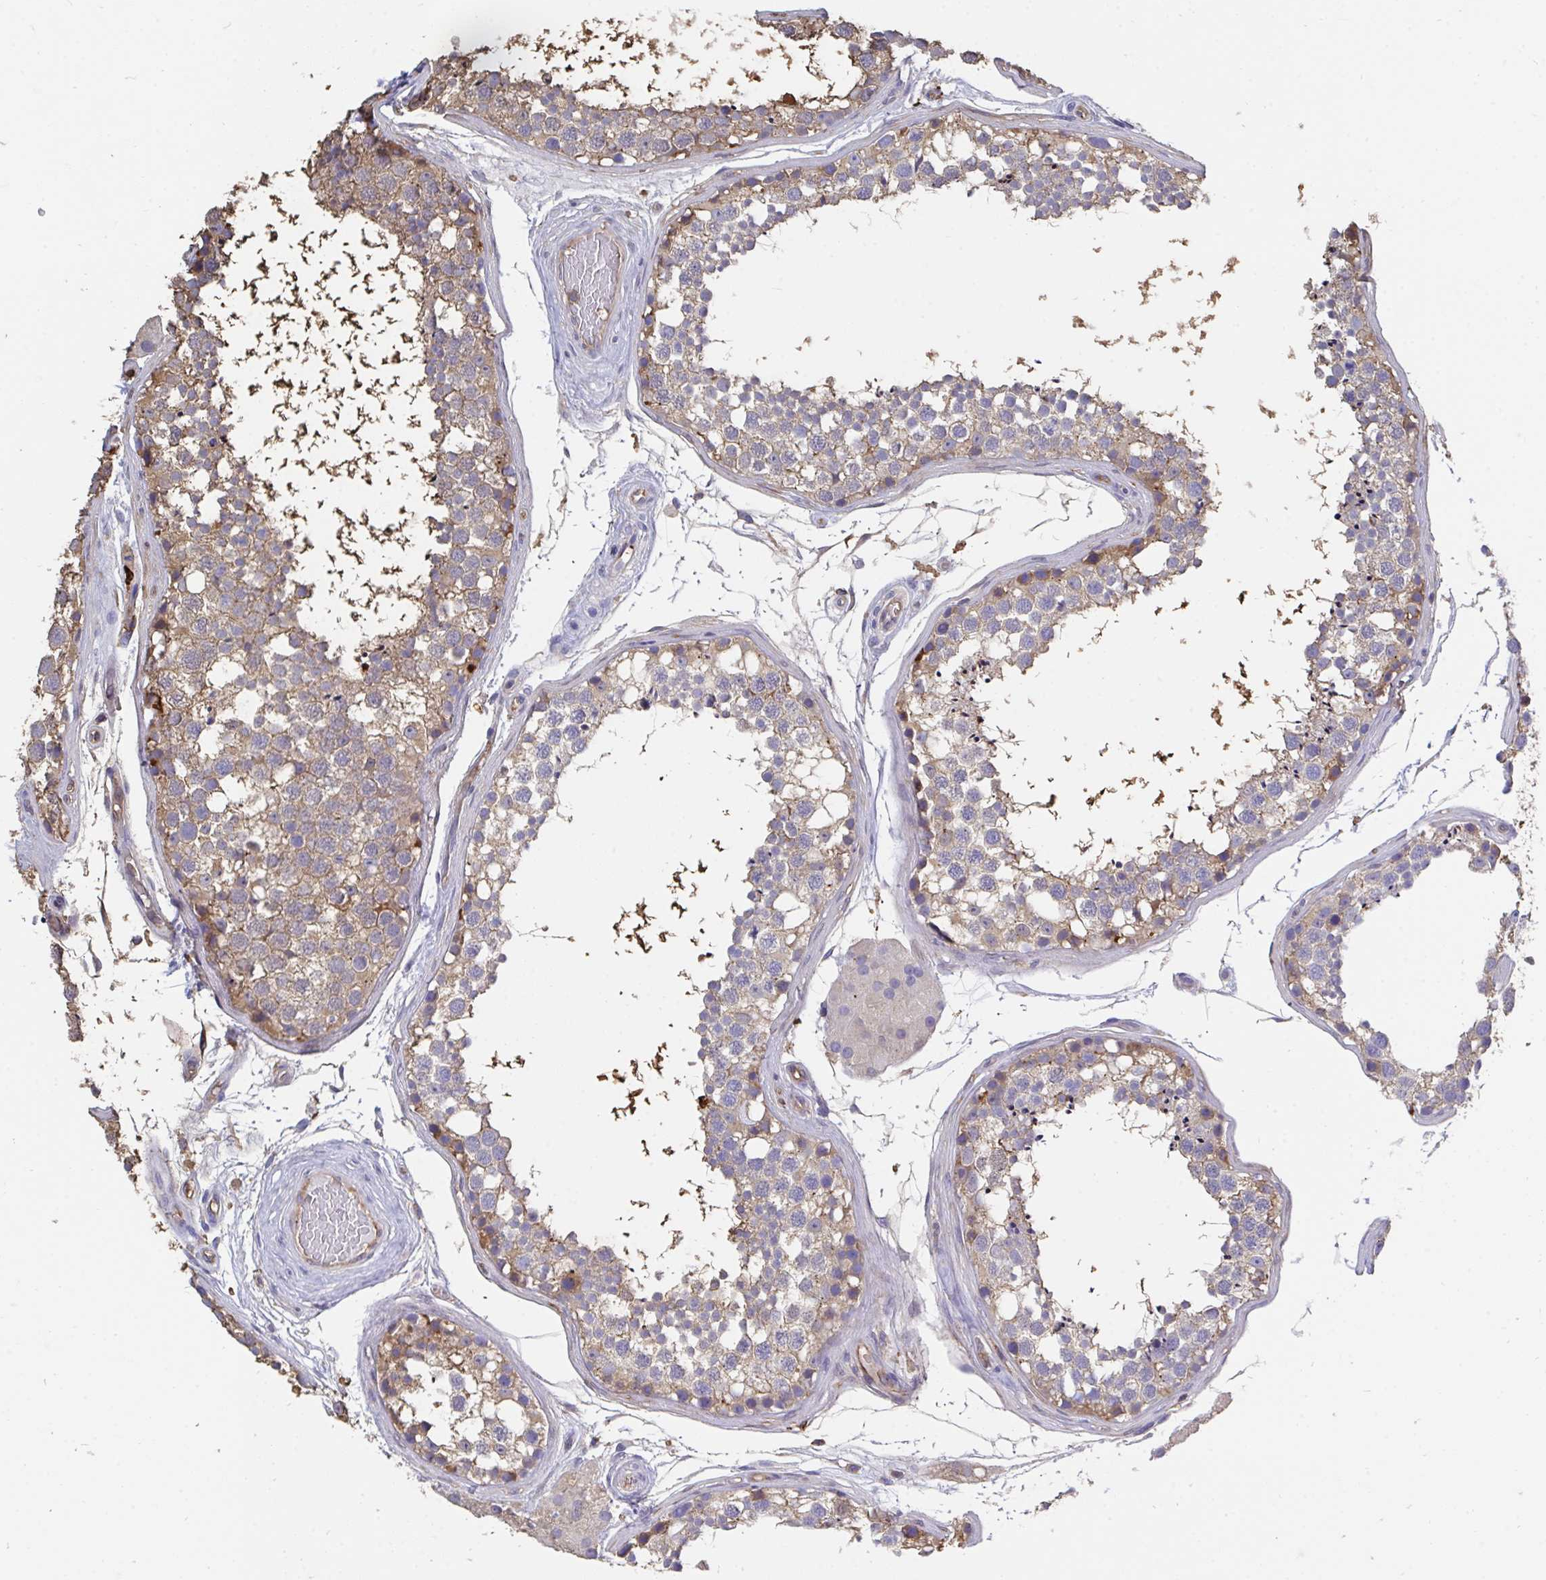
{"staining": {"intensity": "moderate", "quantity": "25%-75%", "location": "cytoplasmic/membranous"}, "tissue": "testis", "cell_type": "Cells in seminiferous ducts", "image_type": "normal", "snomed": [{"axis": "morphology", "description": "Normal tissue, NOS"}, {"axis": "morphology", "description": "Seminoma, NOS"}, {"axis": "topography", "description": "Testis"}], "caption": "Immunohistochemistry staining of unremarkable testis, which exhibits medium levels of moderate cytoplasmic/membranous staining in about 25%-75% of cells in seminiferous ducts indicating moderate cytoplasmic/membranous protein staining. The staining was performed using DAB (brown) for protein detection and nuclei were counterstained in hematoxylin (blue).", "gene": "CFL1", "patient": {"sex": "male", "age": 65}}